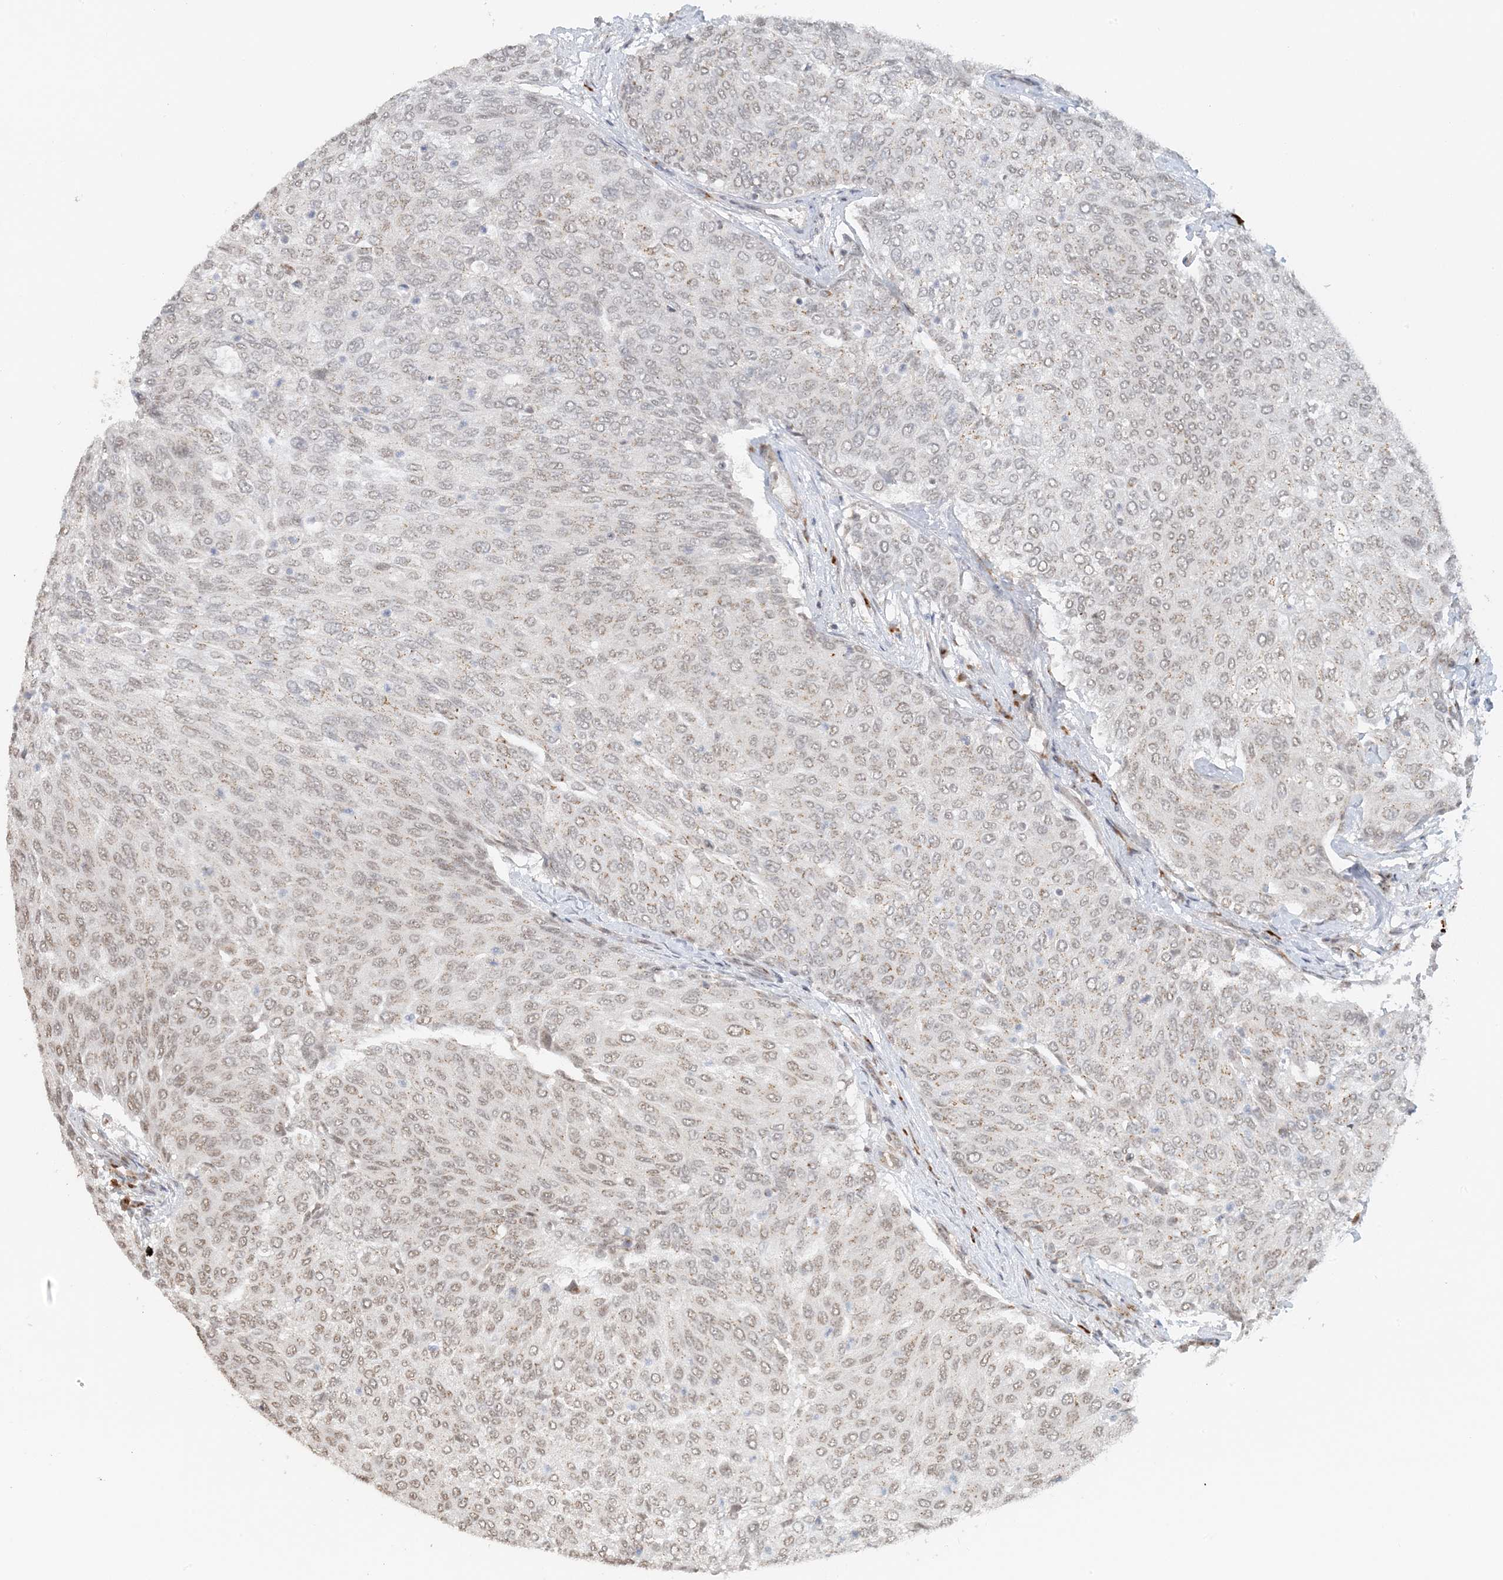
{"staining": {"intensity": "moderate", "quantity": "25%-75%", "location": "cytoplasmic/membranous"}, "tissue": "urothelial cancer", "cell_type": "Tumor cells", "image_type": "cancer", "snomed": [{"axis": "morphology", "description": "Urothelial carcinoma, Low grade"}, {"axis": "topography", "description": "Urinary bladder"}], "caption": "Immunohistochemical staining of human urothelial cancer demonstrates medium levels of moderate cytoplasmic/membranous protein expression in about 25%-75% of tumor cells.", "gene": "ZCCHC4", "patient": {"sex": "female", "age": 79}}